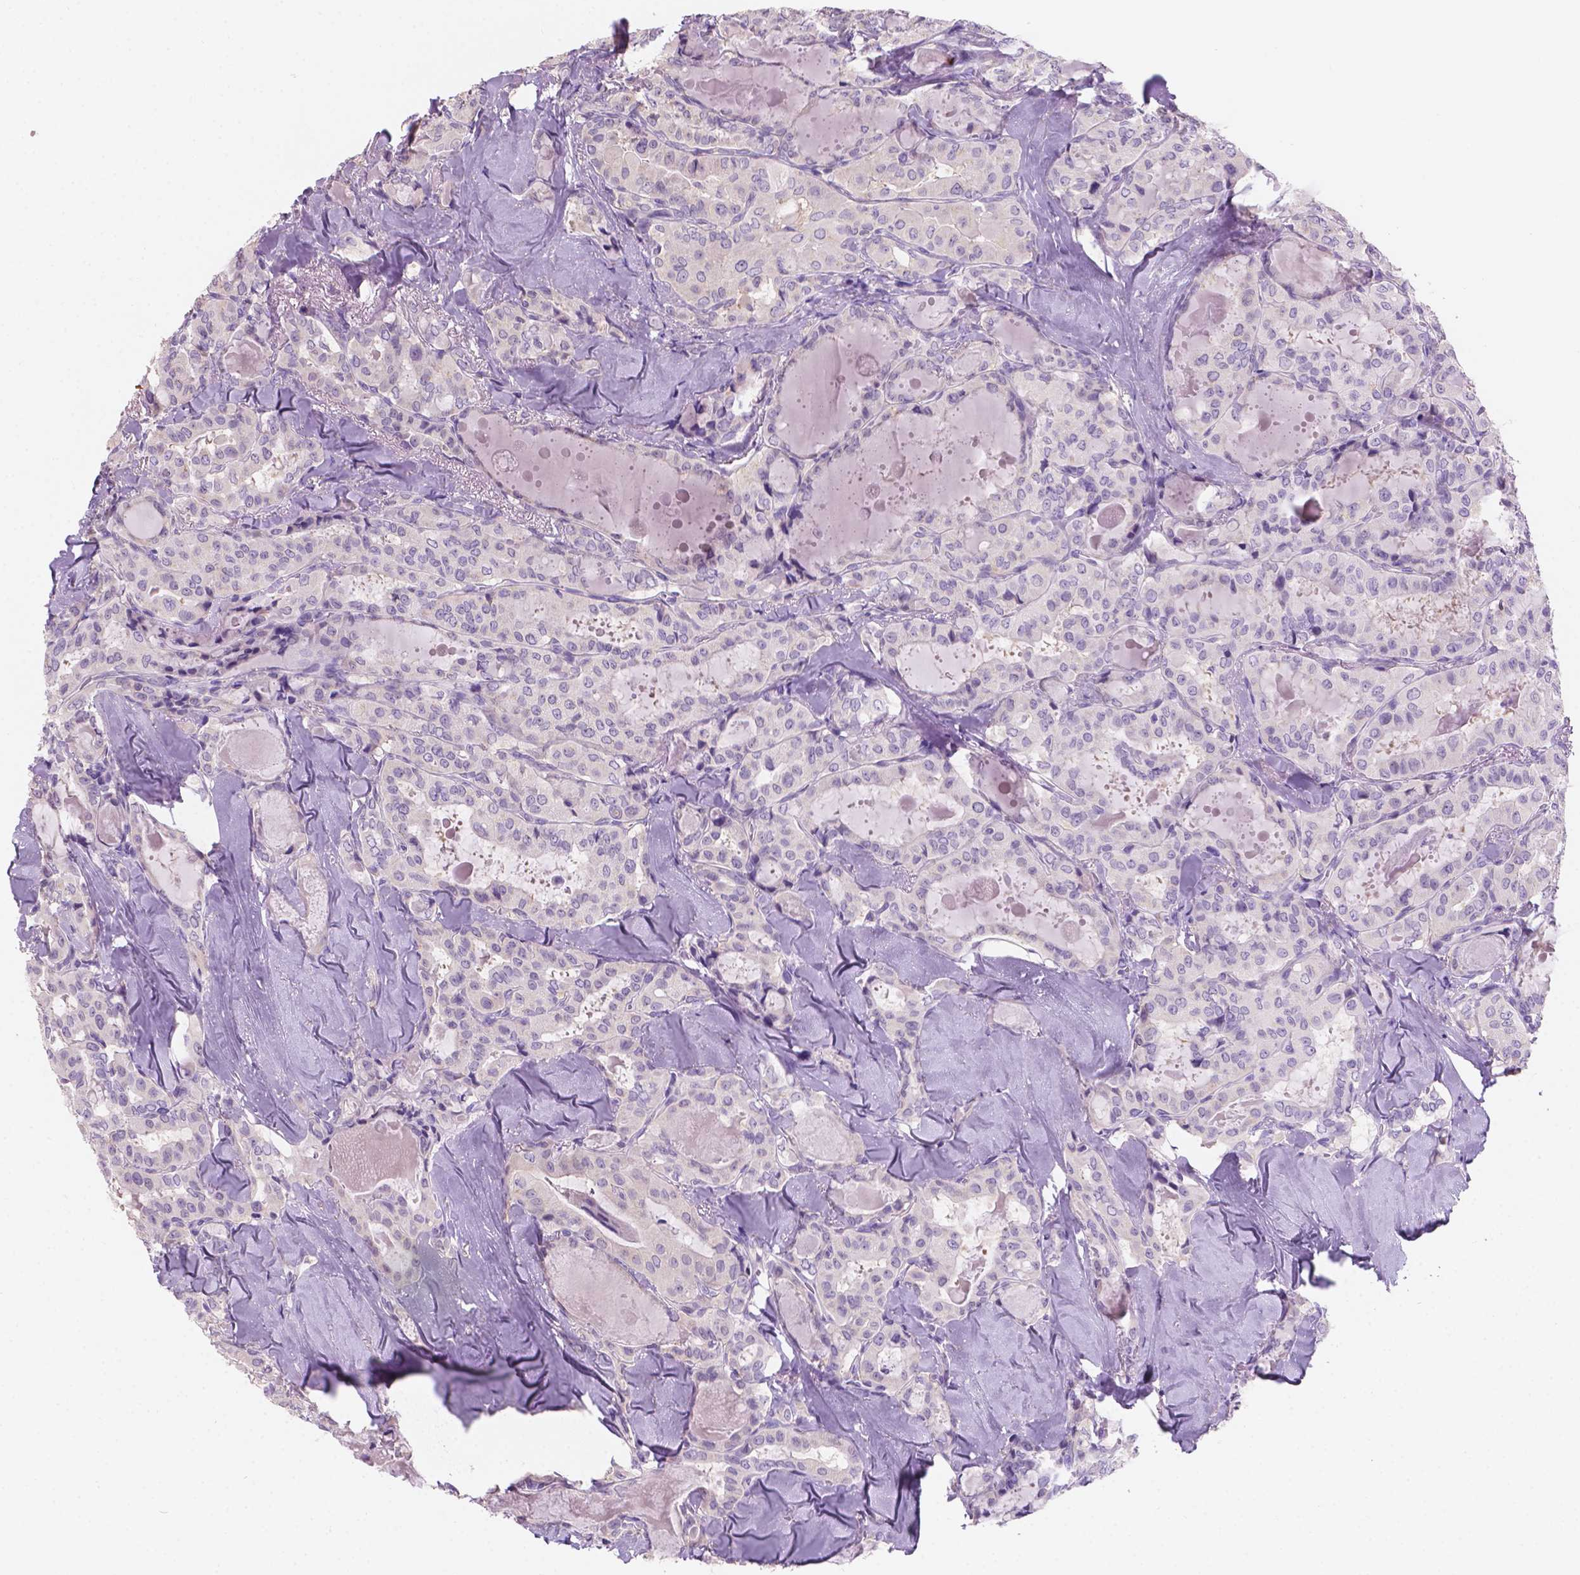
{"staining": {"intensity": "negative", "quantity": "none", "location": "none"}, "tissue": "thyroid cancer", "cell_type": "Tumor cells", "image_type": "cancer", "snomed": [{"axis": "morphology", "description": "Papillary adenocarcinoma, NOS"}, {"axis": "topography", "description": "Thyroid gland"}], "caption": "This micrograph is of thyroid papillary adenocarcinoma stained with IHC to label a protein in brown with the nuclei are counter-stained blue. There is no staining in tumor cells.", "gene": "SBSN", "patient": {"sex": "female", "age": 41}}